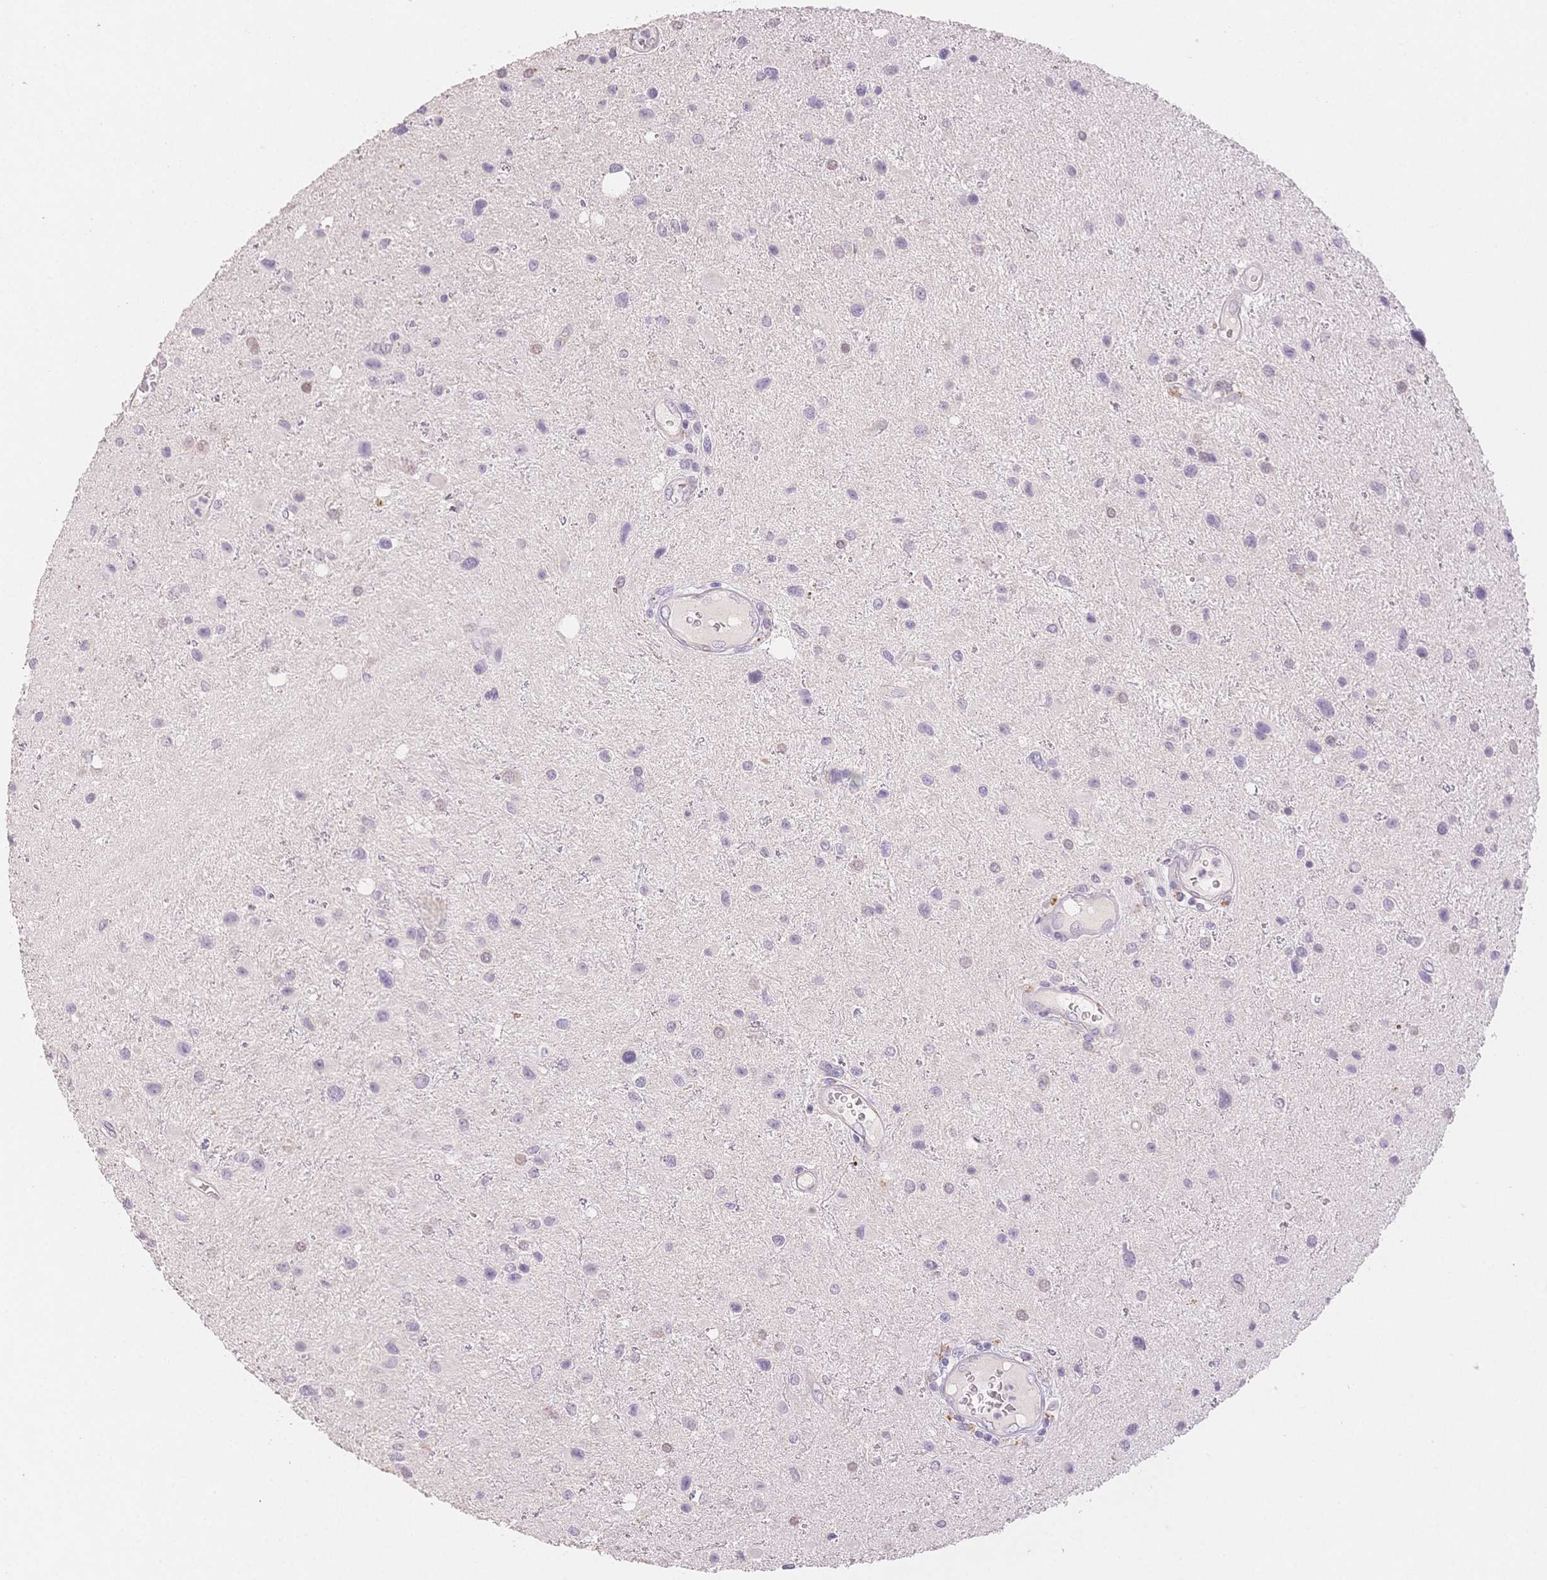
{"staining": {"intensity": "negative", "quantity": "none", "location": "none"}, "tissue": "glioma", "cell_type": "Tumor cells", "image_type": "cancer", "snomed": [{"axis": "morphology", "description": "Glioma, malignant, Low grade"}, {"axis": "topography", "description": "Brain"}], "caption": "High magnification brightfield microscopy of glioma stained with DAB (3,3'-diaminobenzidine) (brown) and counterstained with hematoxylin (blue): tumor cells show no significant expression.", "gene": "SUV39H2", "patient": {"sex": "female", "age": 32}}